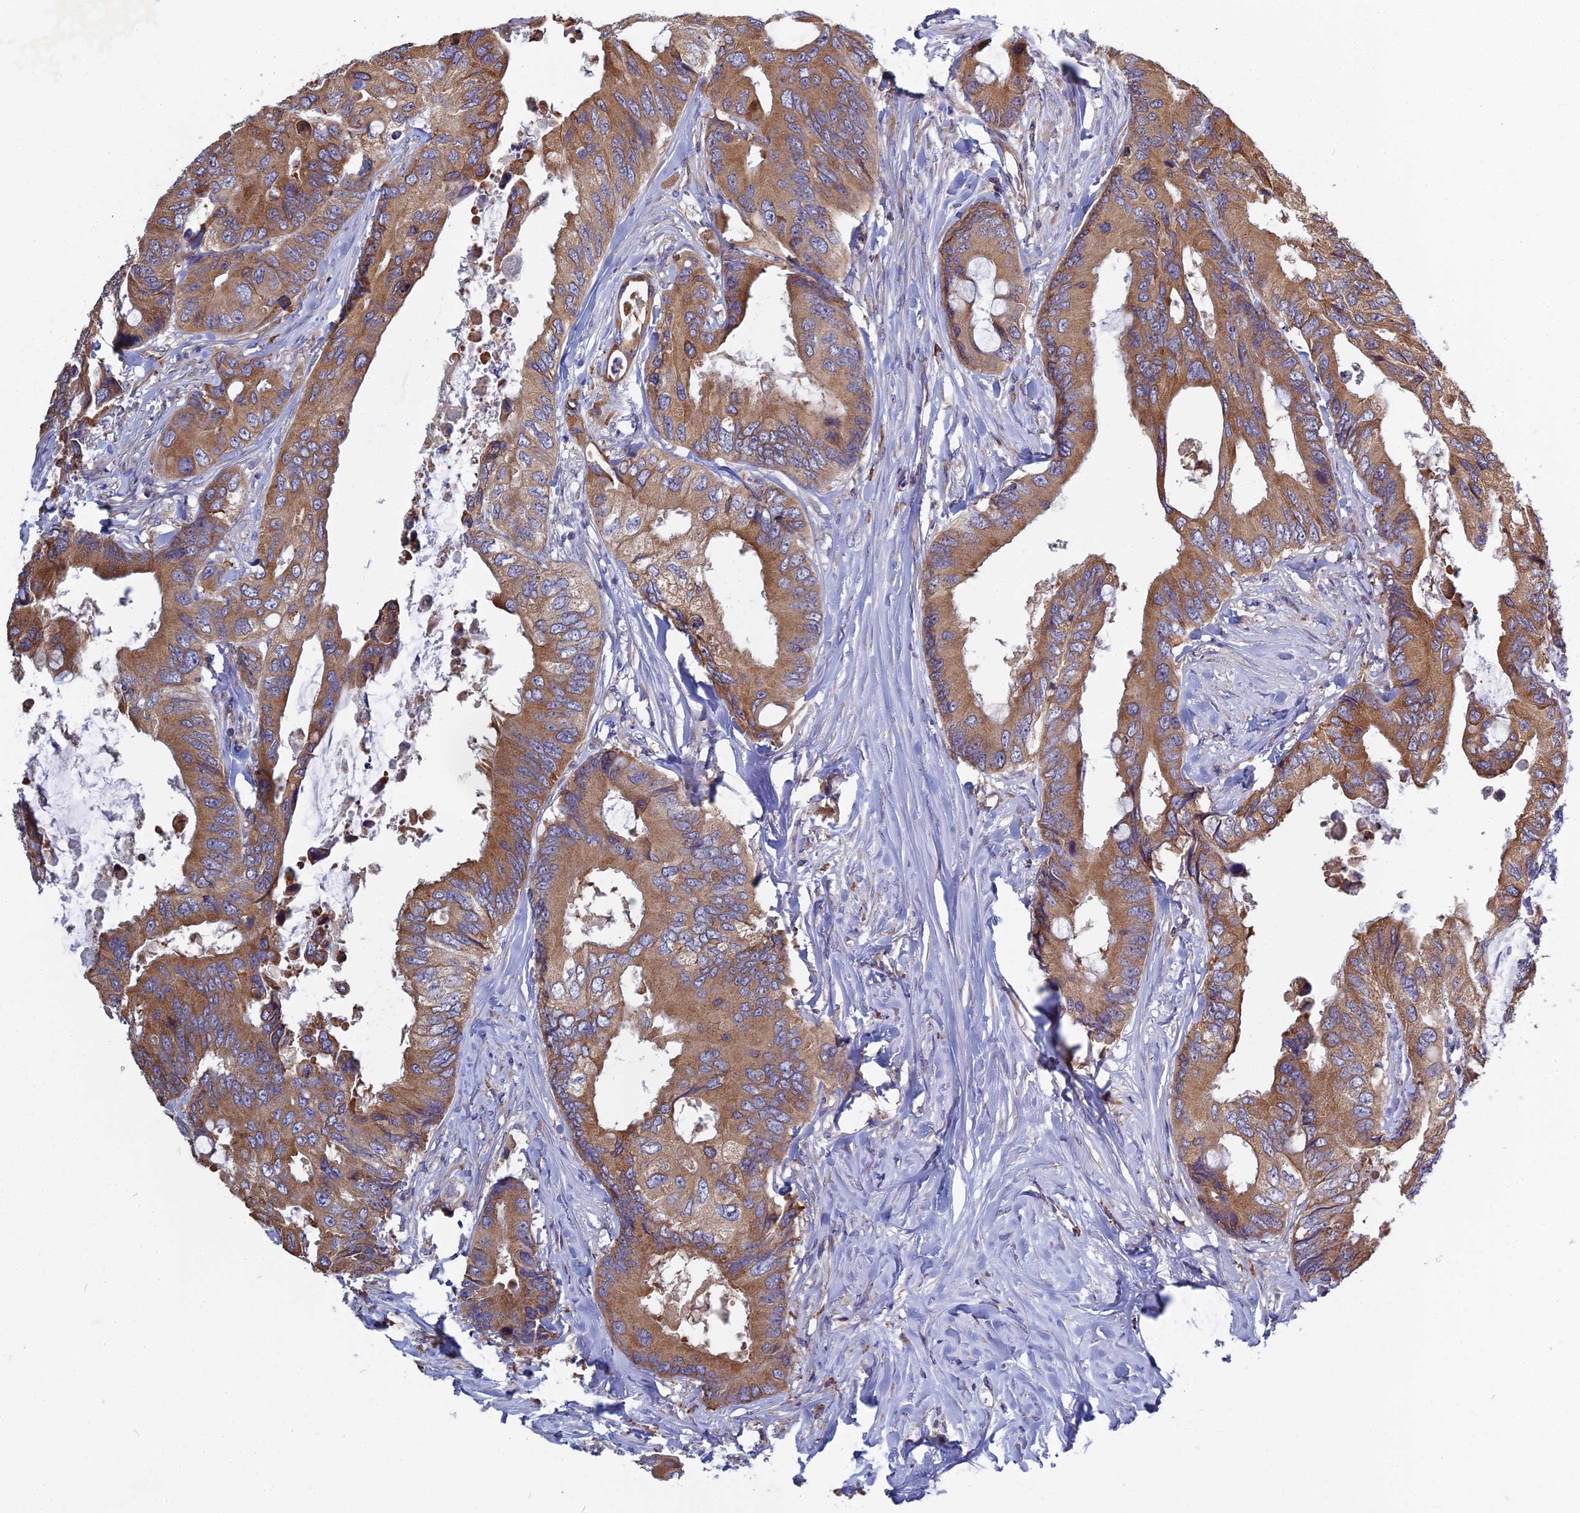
{"staining": {"intensity": "moderate", "quantity": ">75%", "location": "cytoplasmic/membranous"}, "tissue": "colorectal cancer", "cell_type": "Tumor cells", "image_type": "cancer", "snomed": [{"axis": "morphology", "description": "Adenocarcinoma, NOS"}, {"axis": "topography", "description": "Colon"}], "caption": "Immunohistochemistry of human colorectal adenocarcinoma reveals medium levels of moderate cytoplasmic/membranous positivity in approximately >75% of tumor cells. (DAB = brown stain, brightfield microscopy at high magnification).", "gene": "KIAA1143", "patient": {"sex": "male", "age": 71}}